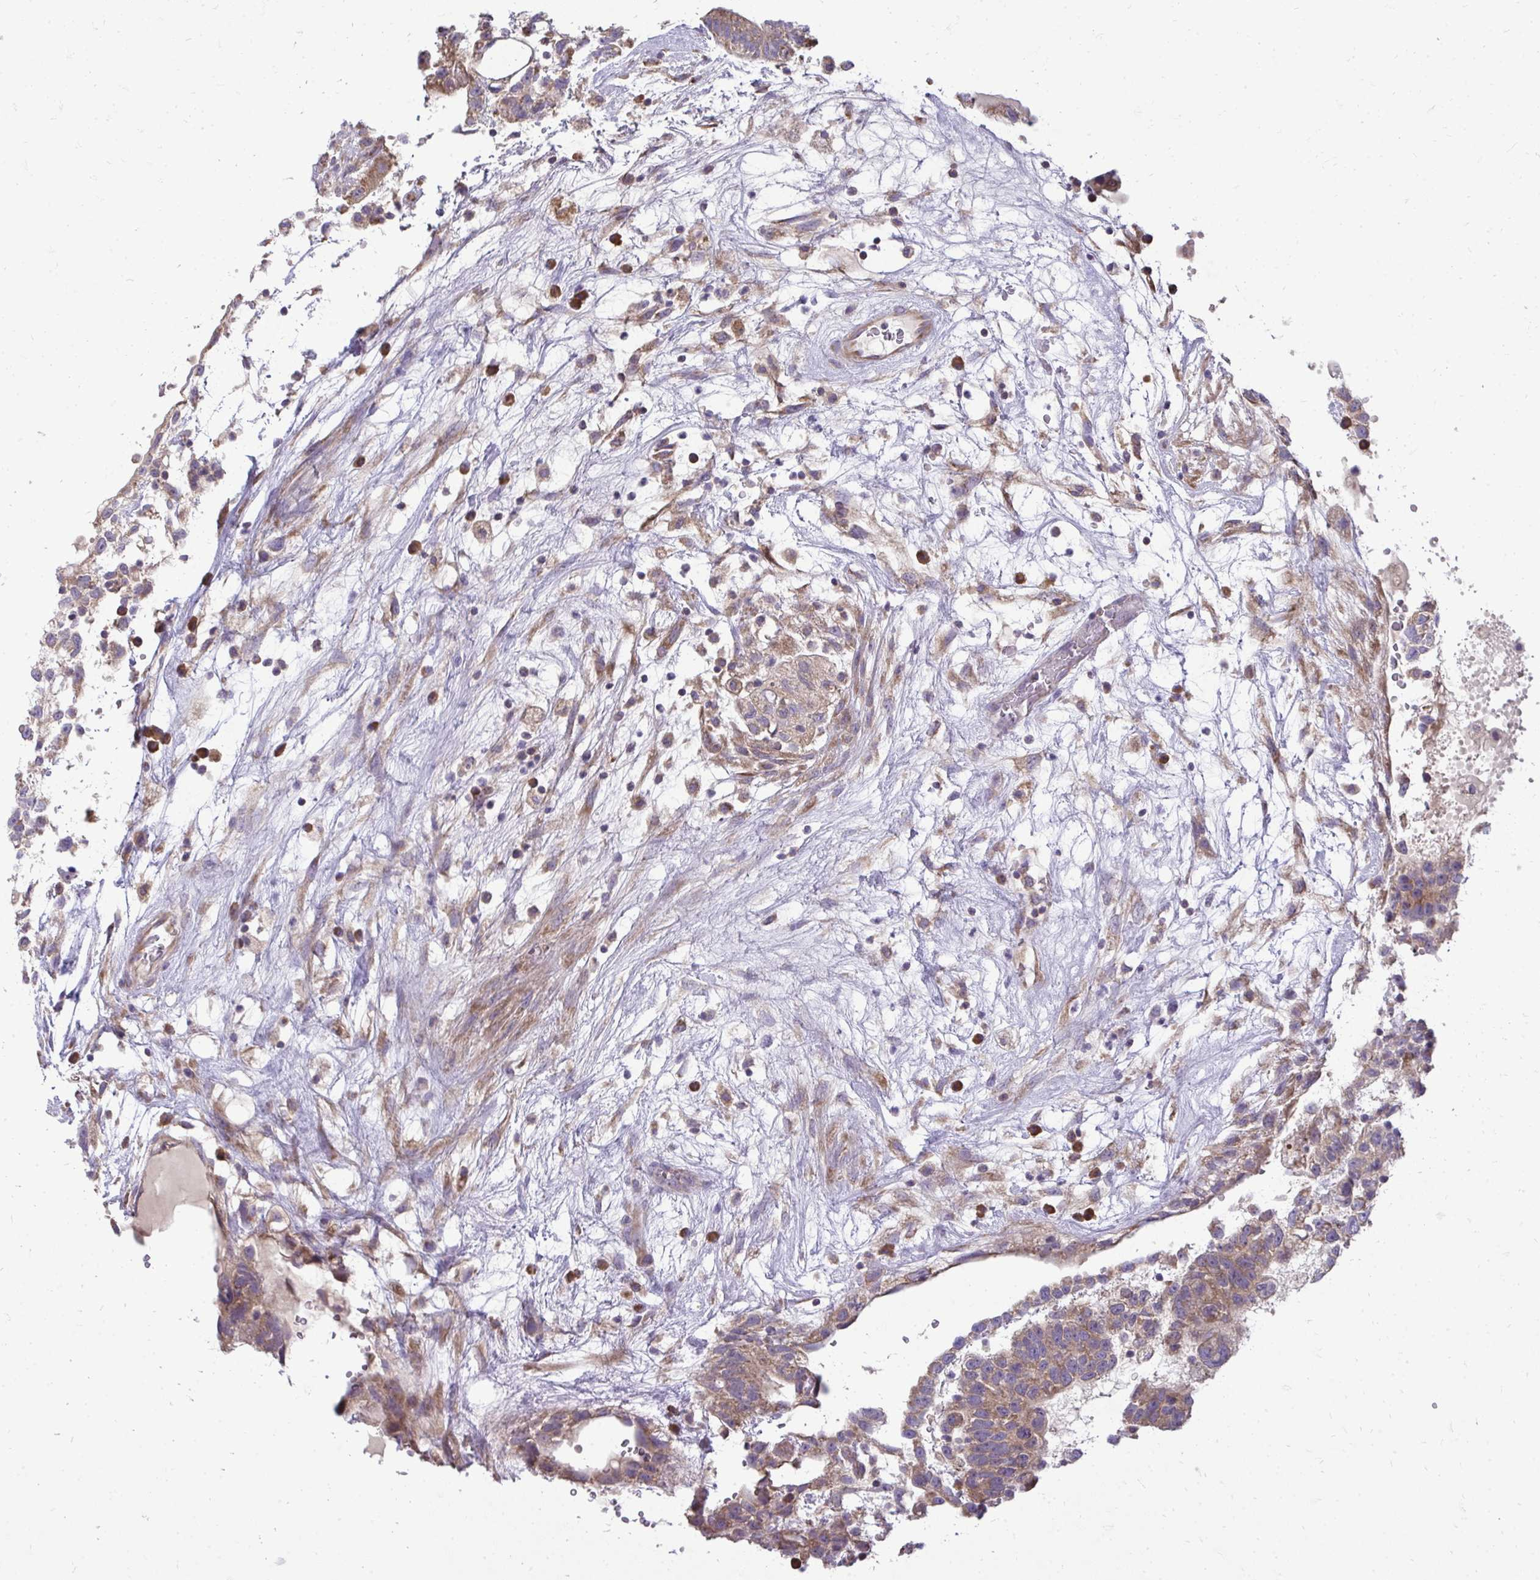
{"staining": {"intensity": "moderate", "quantity": ">75%", "location": "cytoplasmic/membranous"}, "tissue": "testis cancer", "cell_type": "Tumor cells", "image_type": "cancer", "snomed": [{"axis": "morphology", "description": "Normal tissue, NOS"}, {"axis": "morphology", "description": "Carcinoma, Embryonal, NOS"}, {"axis": "topography", "description": "Testis"}], "caption": "Testis cancer stained with DAB immunohistochemistry exhibits medium levels of moderate cytoplasmic/membranous expression in approximately >75% of tumor cells.", "gene": "RPLP2", "patient": {"sex": "male", "age": 32}}